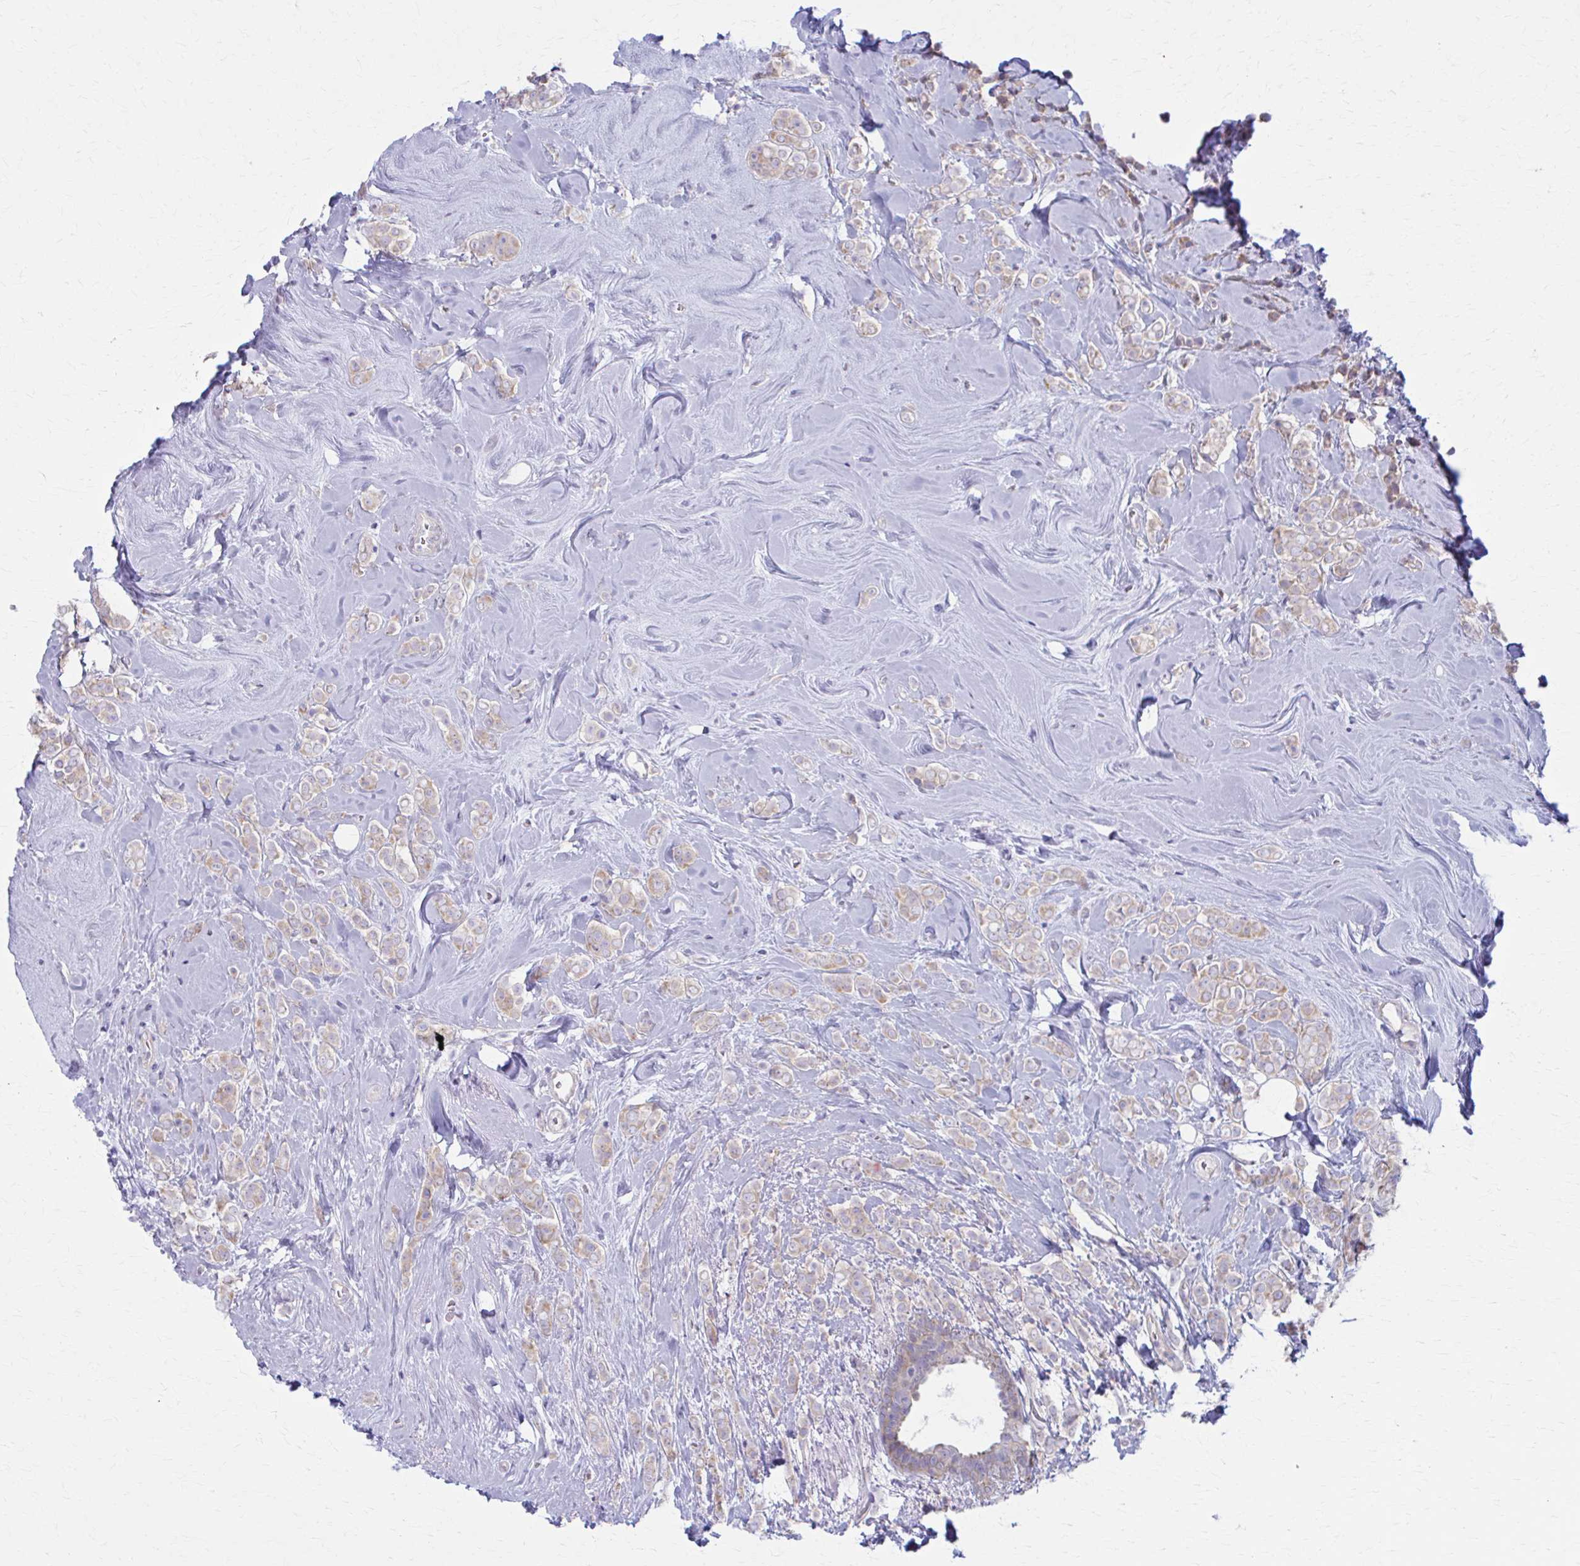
{"staining": {"intensity": "weak", "quantity": "25%-75%", "location": "cytoplasmic/membranous"}, "tissue": "breast cancer", "cell_type": "Tumor cells", "image_type": "cancer", "snomed": [{"axis": "morphology", "description": "Lobular carcinoma"}, {"axis": "topography", "description": "Breast"}], "caption": "High-power microscopy captured an immunohistochemistry (IHC) histopathology image of breast cancer (lobular carcinoma), revealing weak cytoplasmic/membranous staining in approximately 25%-75% of tumor cells. (DAB (3,3'-diaminobenzidine) IHC, brown staining for protein, blue staining for nuclei).", "gene": "PRKRA", "patient": {"sex": "female", "age": 49}}